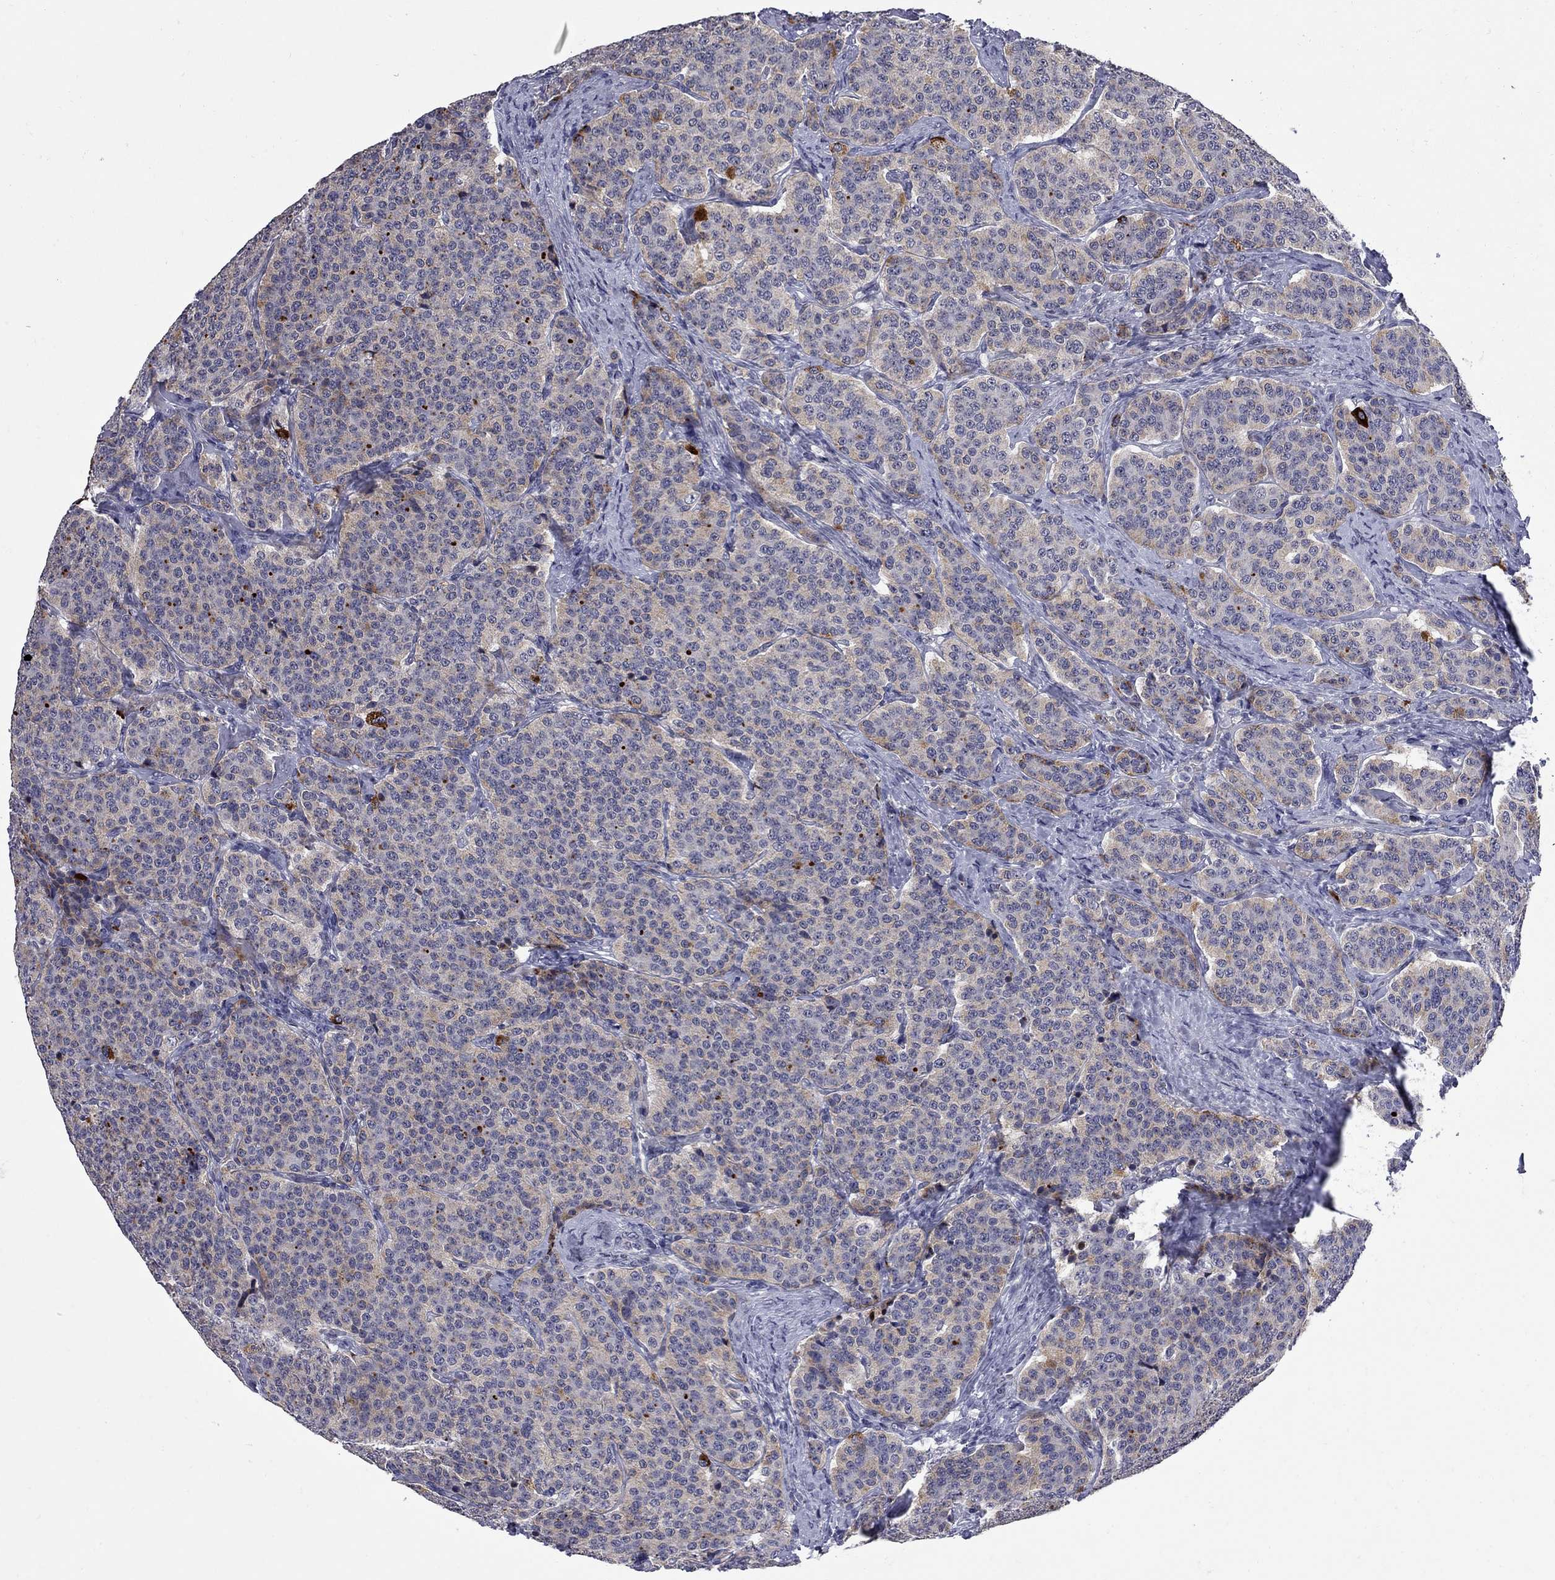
{"staining": {"intensity": "moderate", "quantity": "<25%", "location": "cytoplasmic/membranous"}, "tissue": "carcinoid", "cell_type": "Tumor cells", "image_type": "cancer", "snomed": [{"axis": "morphology", "description": "Carcinoid, malignant, NOS"}, {"axis": "topography", "description": "Small intestine"}], "caption": "DAB (3,3'-diaminobenzidine) immunohistochemical staining of carcinoid (malignant) shows moderate cytoplasmic/membranous protein expression in about <25% of tumor cells.", "gene": "HTR4", "patient": {"sex": "female", "age": 58}}